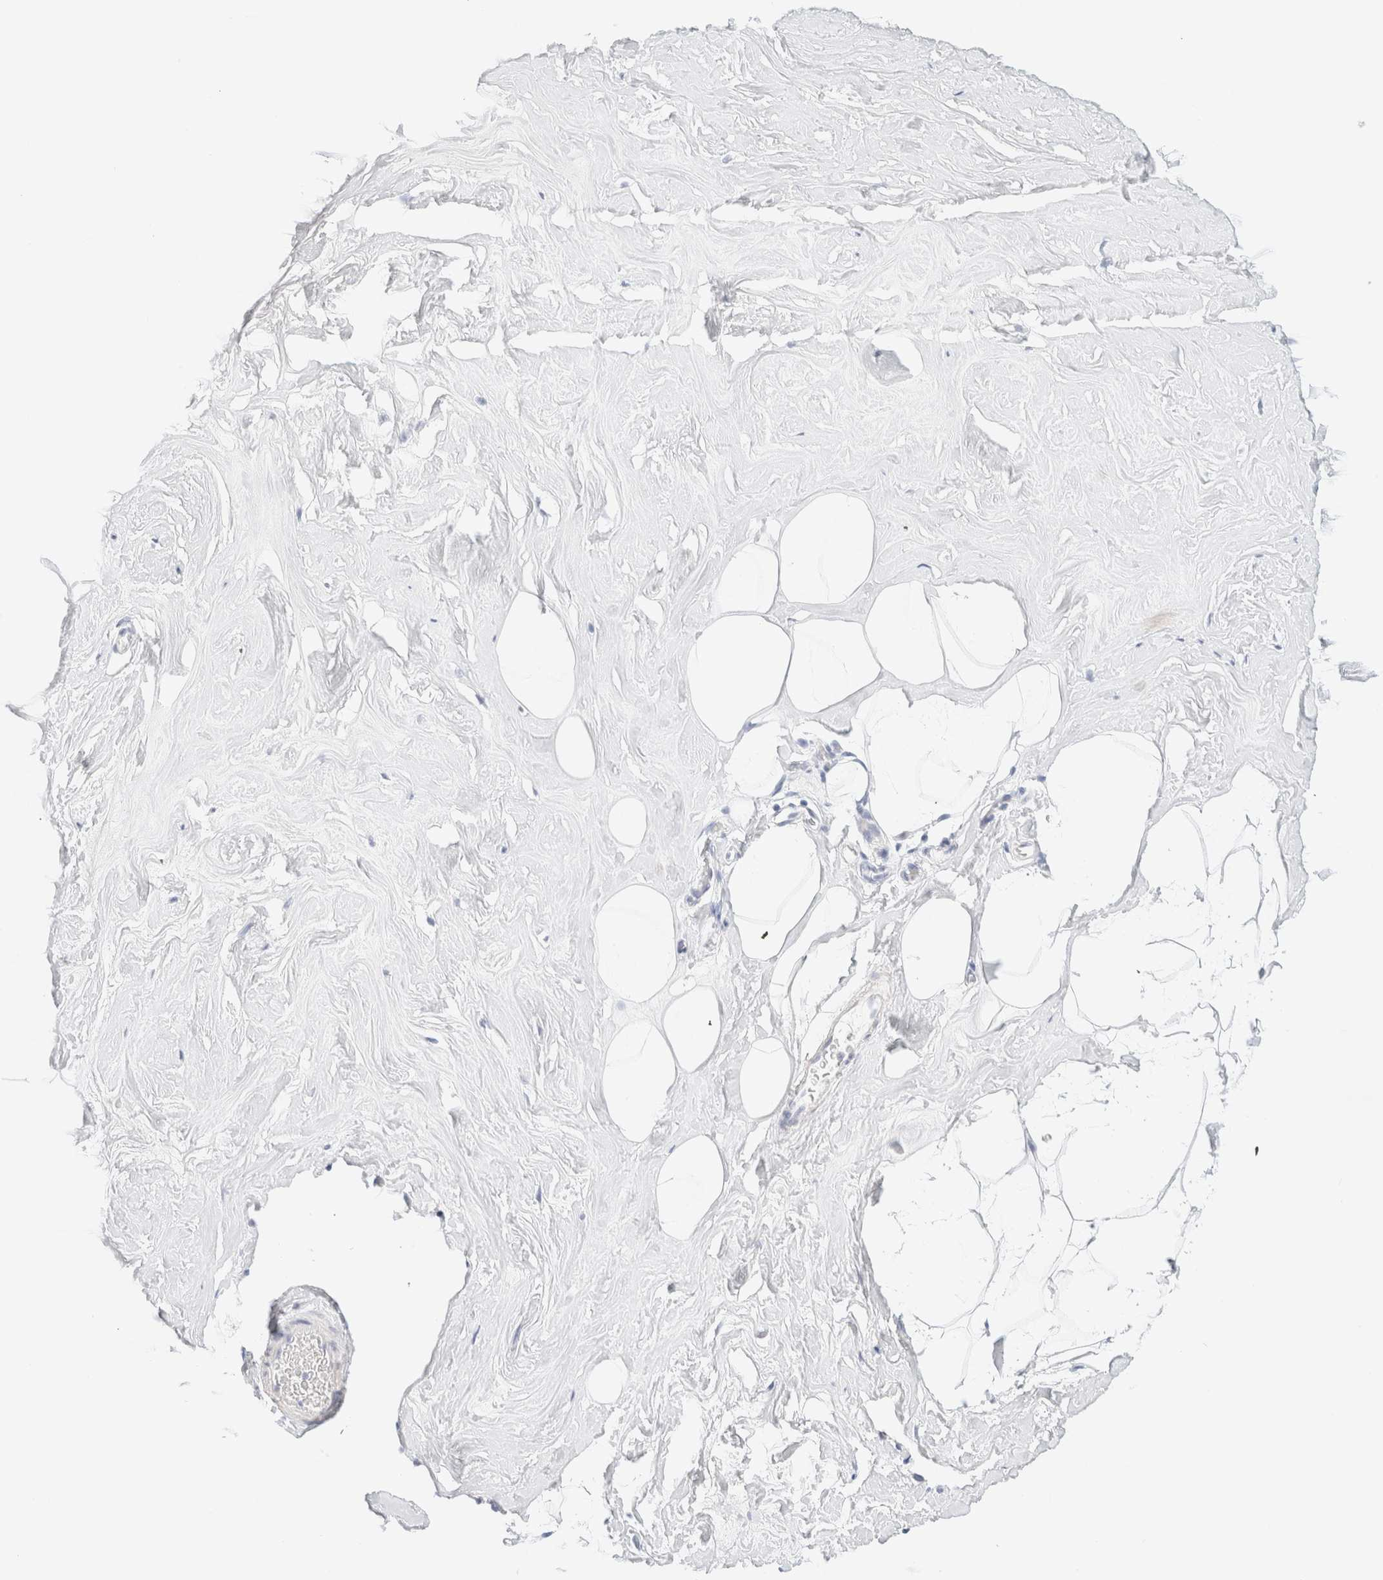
{"staining": {"intensity": "negative", "quantity": "none", "location": "none"}, "tissue": "adipose tissue", "cell_type": "Adipocytes", "image_type": "normal", "snomed": [{"axis": "morphology", "description": "Normal tissue, NOS"}, {"axis": "morphology", "description": "Fibrosis, NOS"}, {"axis": "topography", "description": "Breast"}, {"axis": "topography", "description": "Adipose tissue"}], "caption": "Adipose tissue stained for a protein using immunohistochemistry (IHC) exhibits no expression adipocytes.", "gene": "DPYS", "patient": {"sex": "female", "age": 39}}